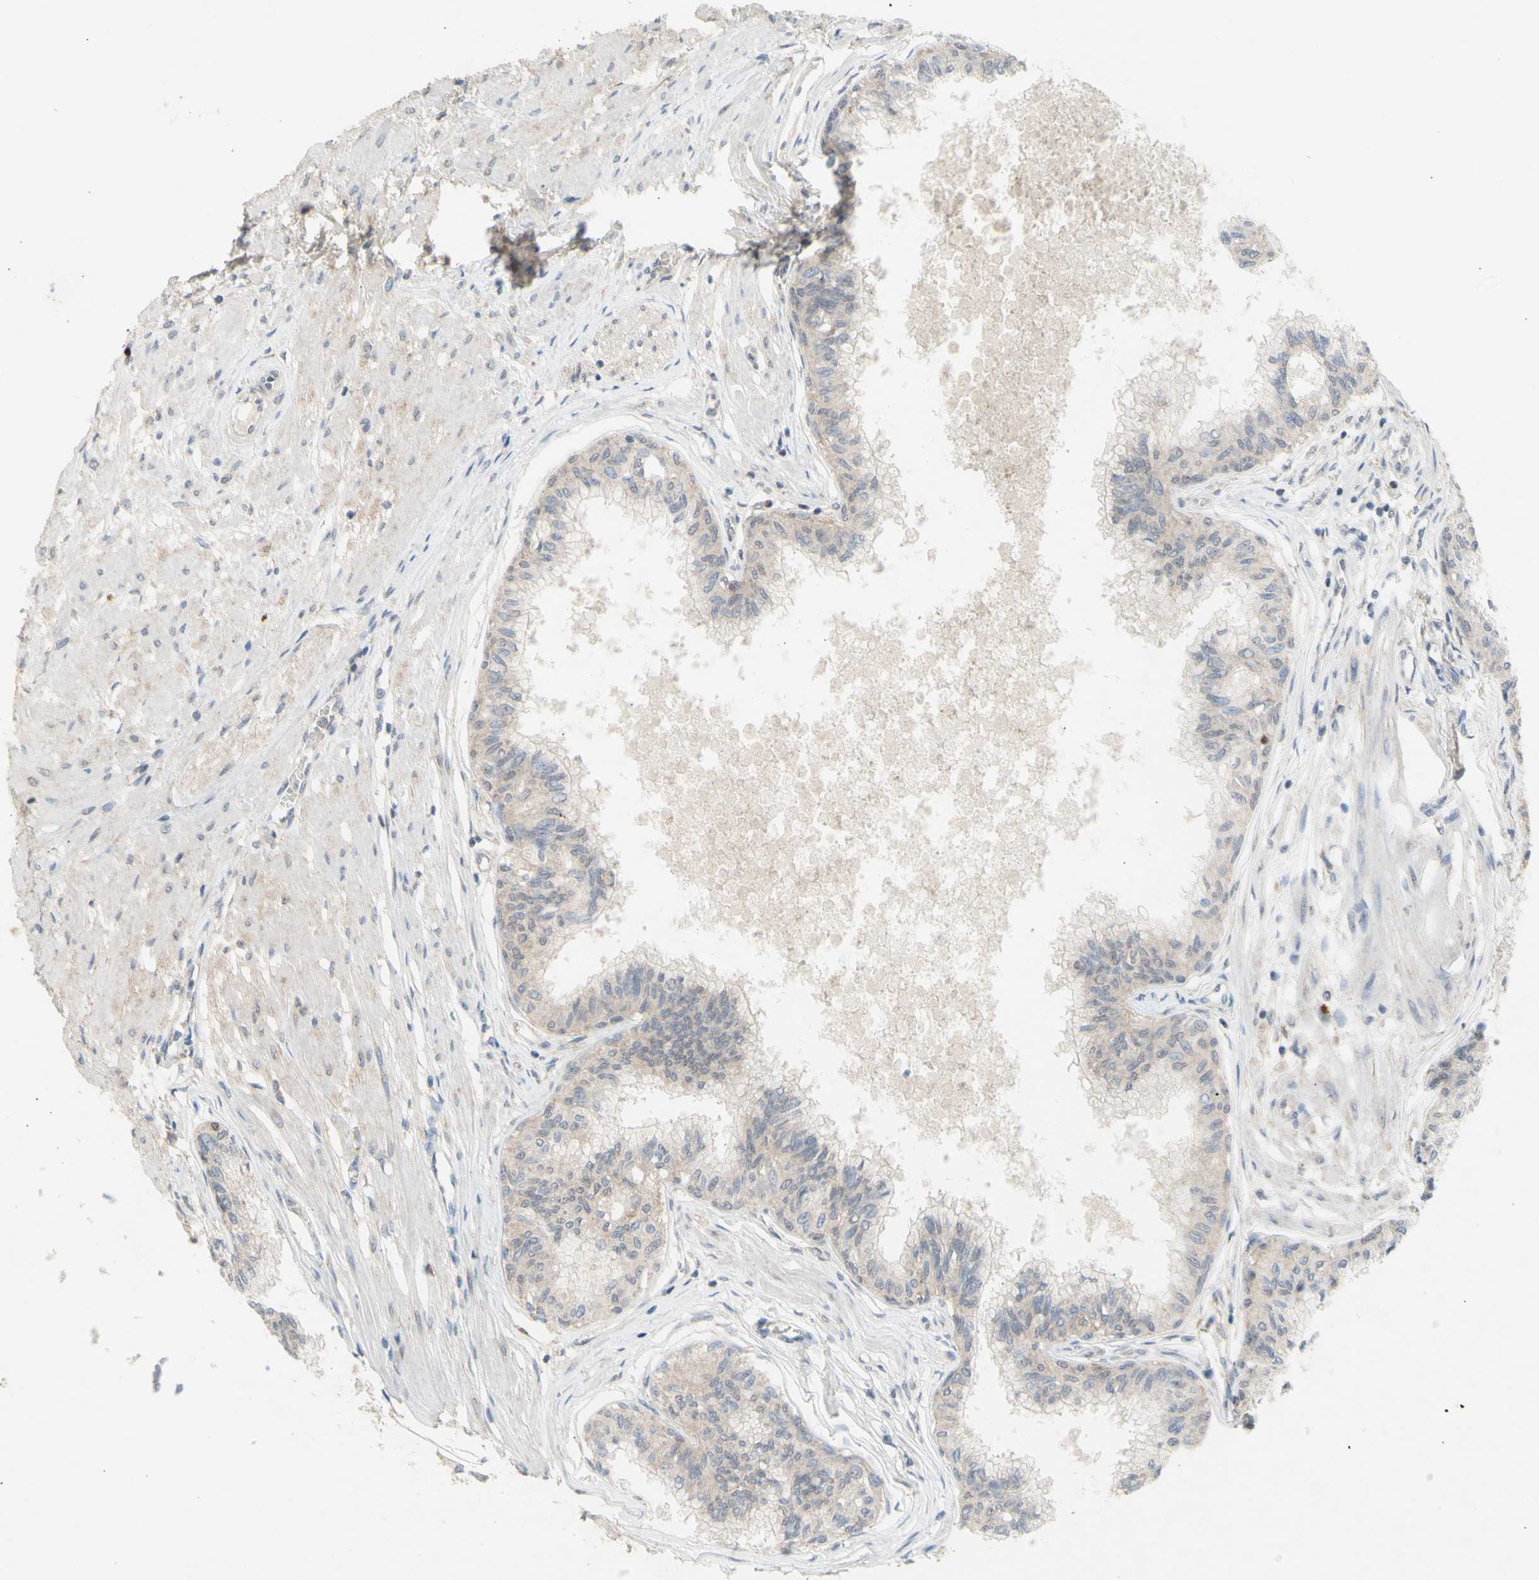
{"staining": {"intensity": "weak", "quantity": ">75%", "location": "cytoplasmic/membranous"}, "tissue": "prostate", "cell_type": "Glandular cells", "image_type": "normal", "snomed": [{"axis": "morphology", "description": "Normal tissue, NOS"}, {"axis": "topography", "description": "Prostate"}, {"axis": "topography", "description": "Seminal veicle"}], "caption": "Prostate stained with immunohistochemistry displays weak cytoplasmic/membranous staining in approximately >75% of glandular cells.", "gene": "NLRP1", "patient": {"sex": "male", "age": 60}}